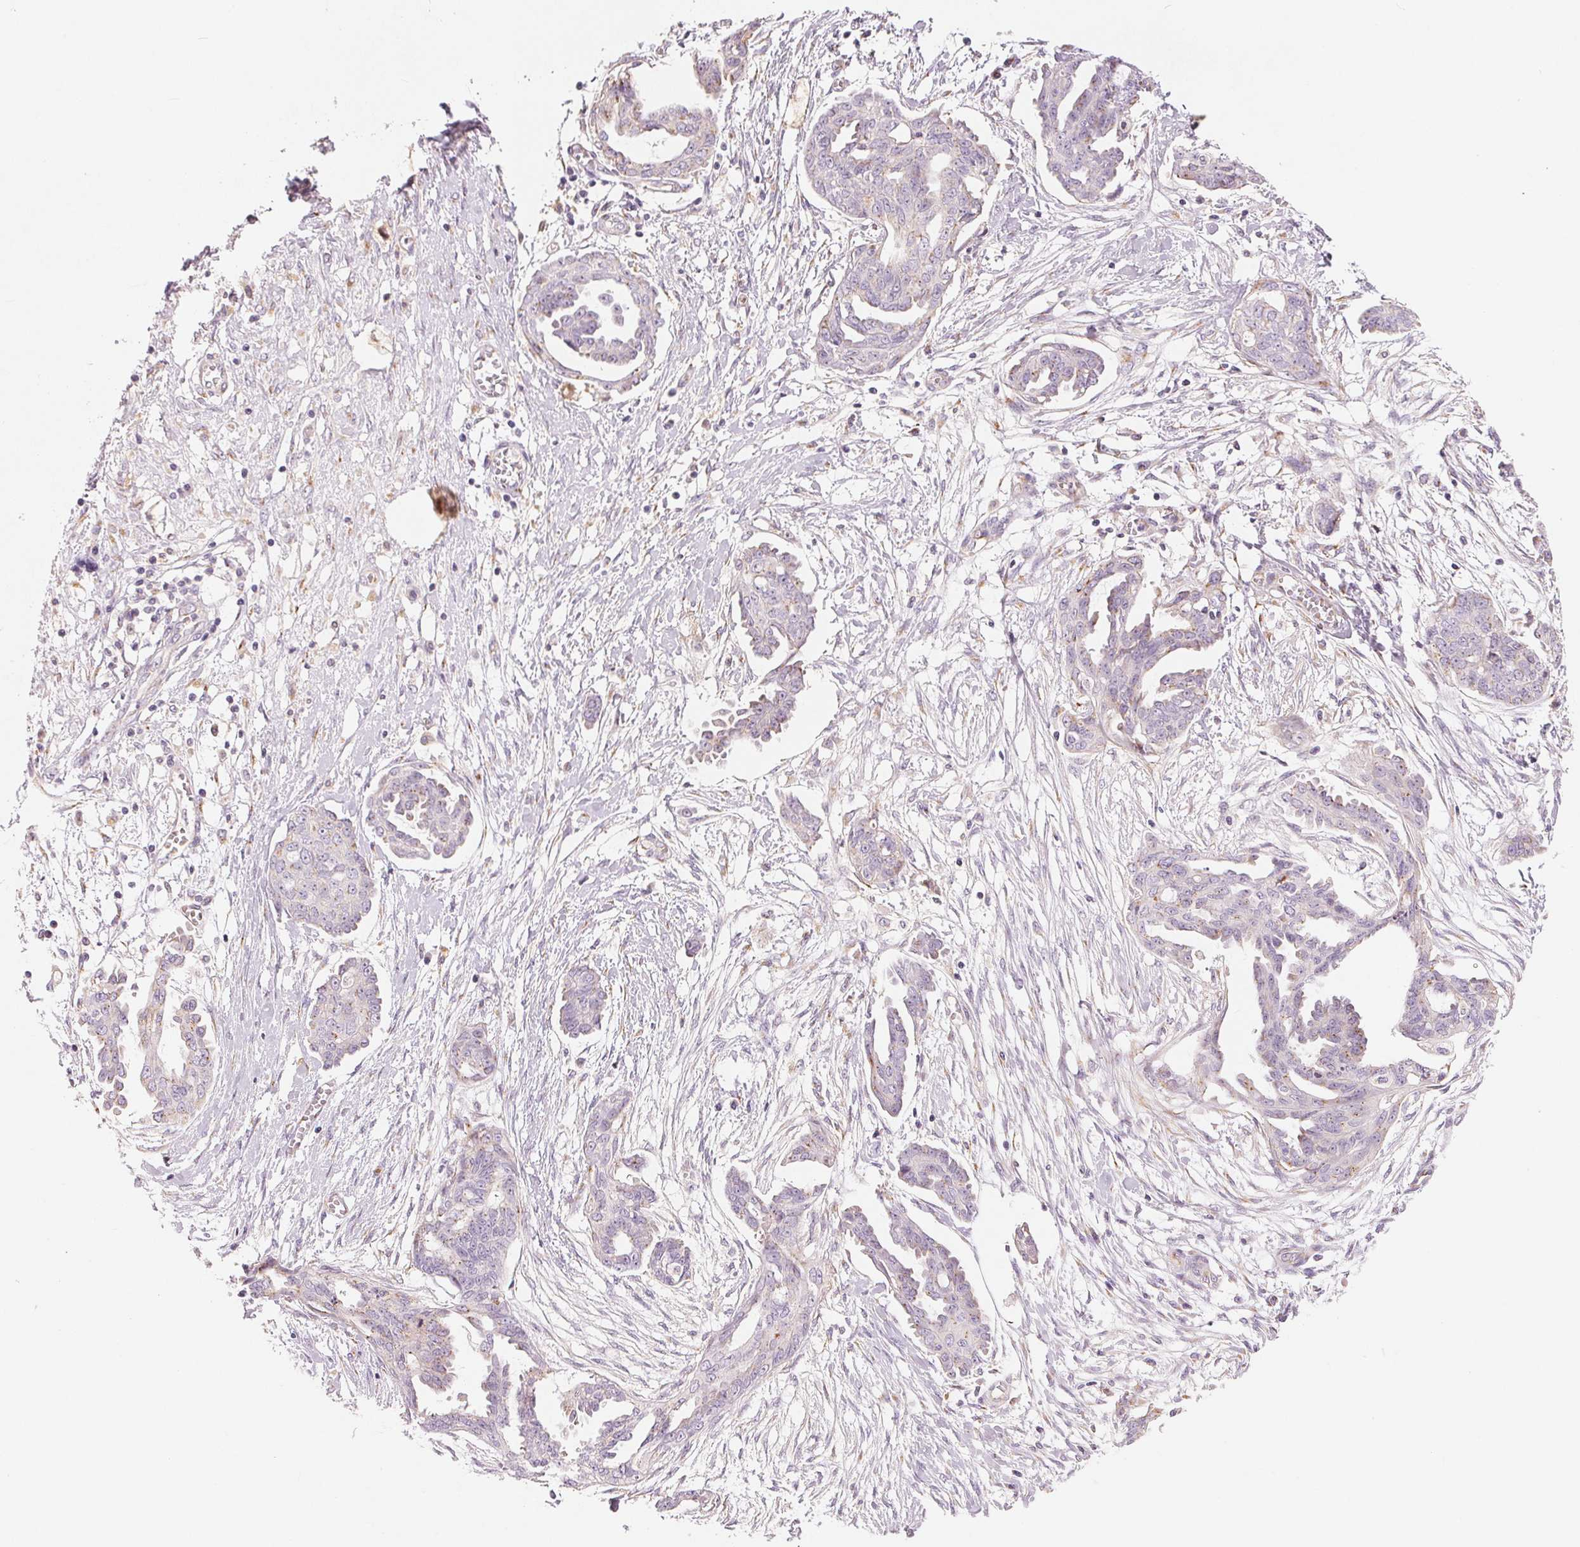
{"staining": {"intensity": "negative", "quantity": "none", "location": "none"}, "tissue": "ovarian cancer", "cell_type": "Tumor cells", "image_type": "cancer", "snomed": [{"axis": "morphology", "description": "Cystadenocarcinoma, serous, NOS"}, {"axis": "topography", "description": "Ovary"}], "caption": "Immunohistochemistry (IHC) image of neoplastic tissue: human ovarian cancer stained with DAB (3,3'-diaminobenzidine) demonstrates no significant protein staining in tumor cells.", "gene": "DRAM2", "patient": {"sex": "female", "age": 71}}